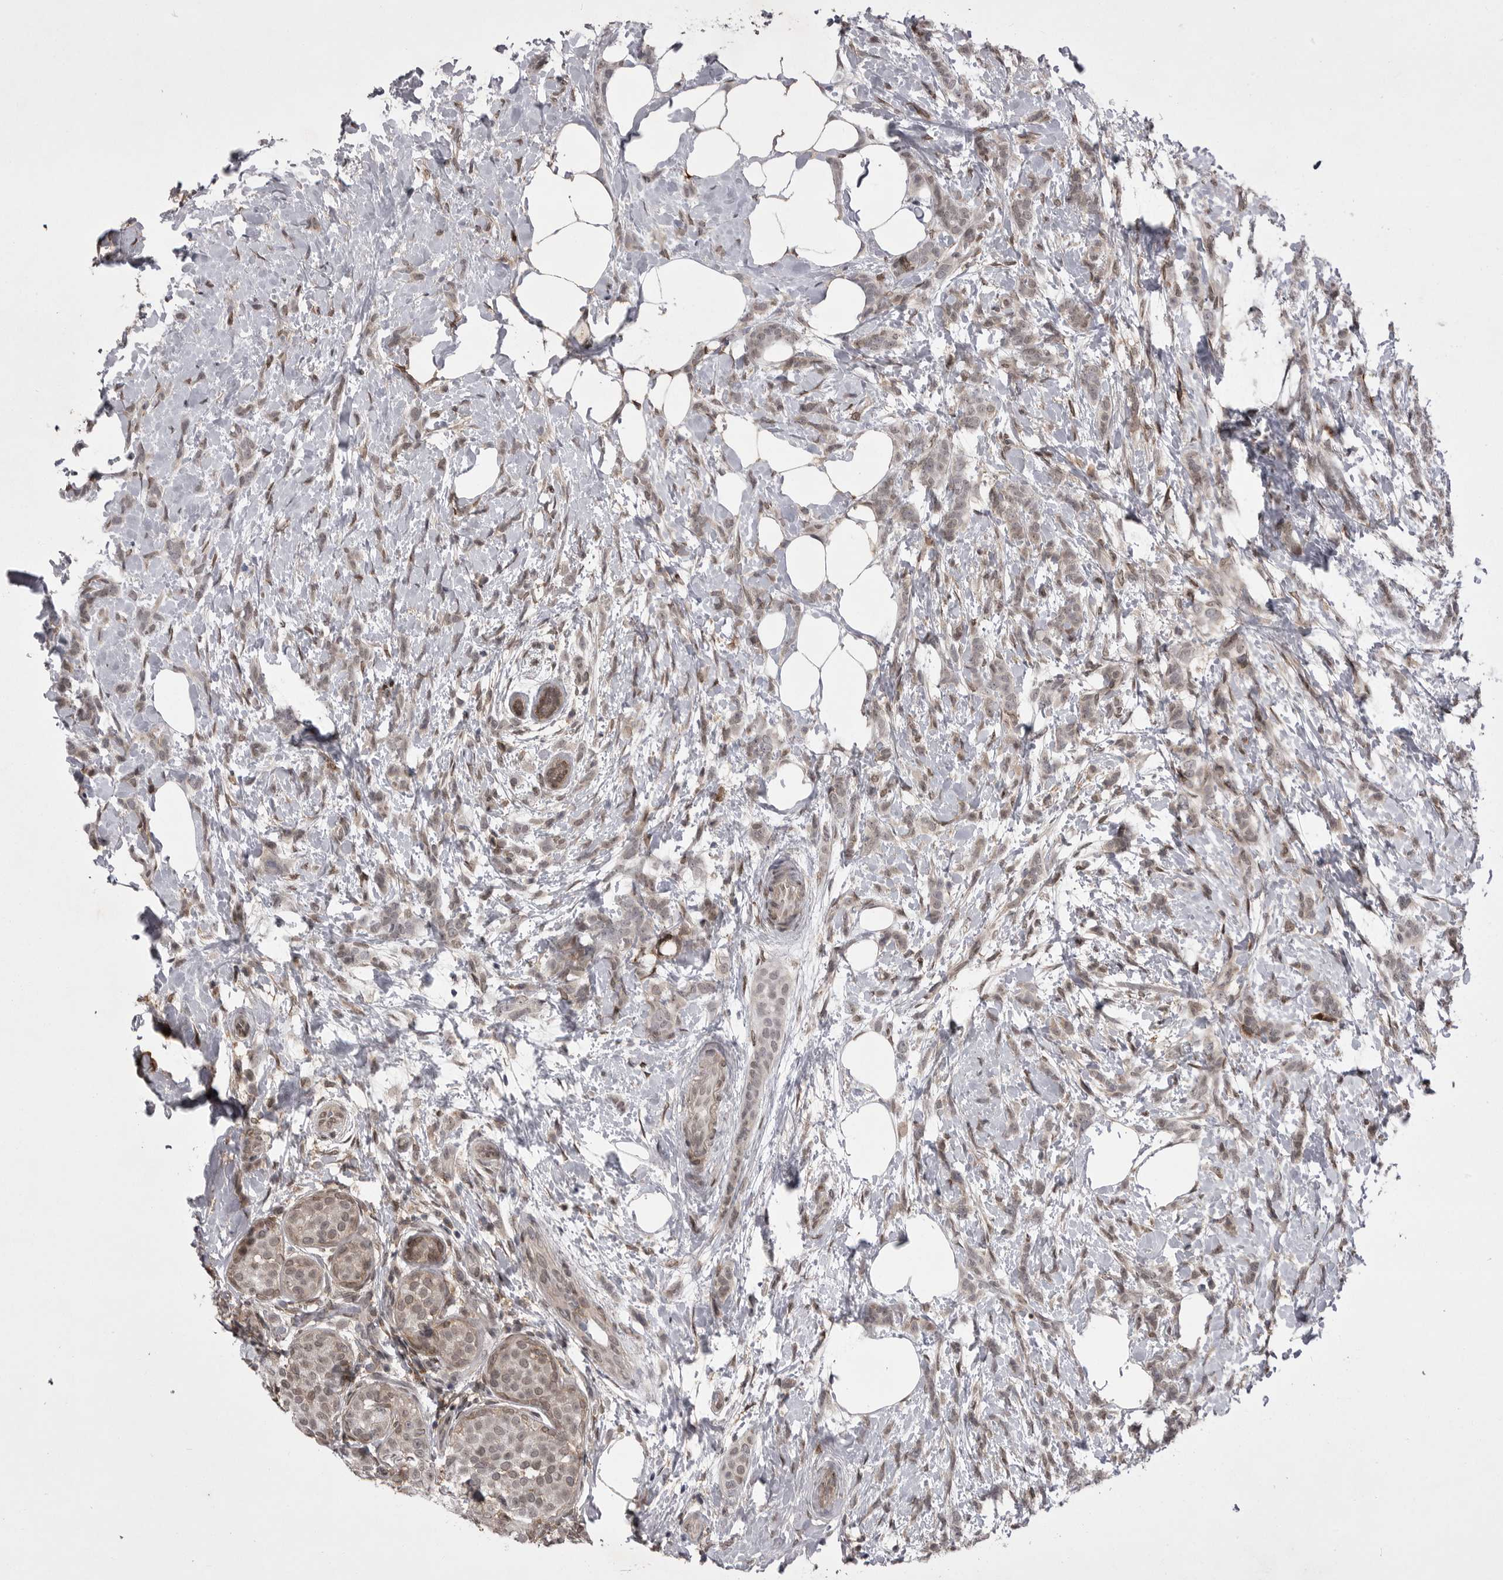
{"staining": {"intensity": "weak", "quantity": ">75%", "location": "cytoplasmic/membranous"}, "tissue": "breast cancer", "cell_type": "Tumor cells", "image_type": "cancer", "snomed": [{"axis": "morphology", "description": "Lobular carcinoma, in situ"}, {"axis": "morphology", "description": "Lobular carcinoma"}, {"axis": "topography", "description": "Breast"}], "caption": "A brown stain shows weak cytoplasmic/membranous staining of a protein in lobular carcinoma (breast) tumor cells.", "gene": "ABL1", "patient": {"sex": "female", "age": 41}}